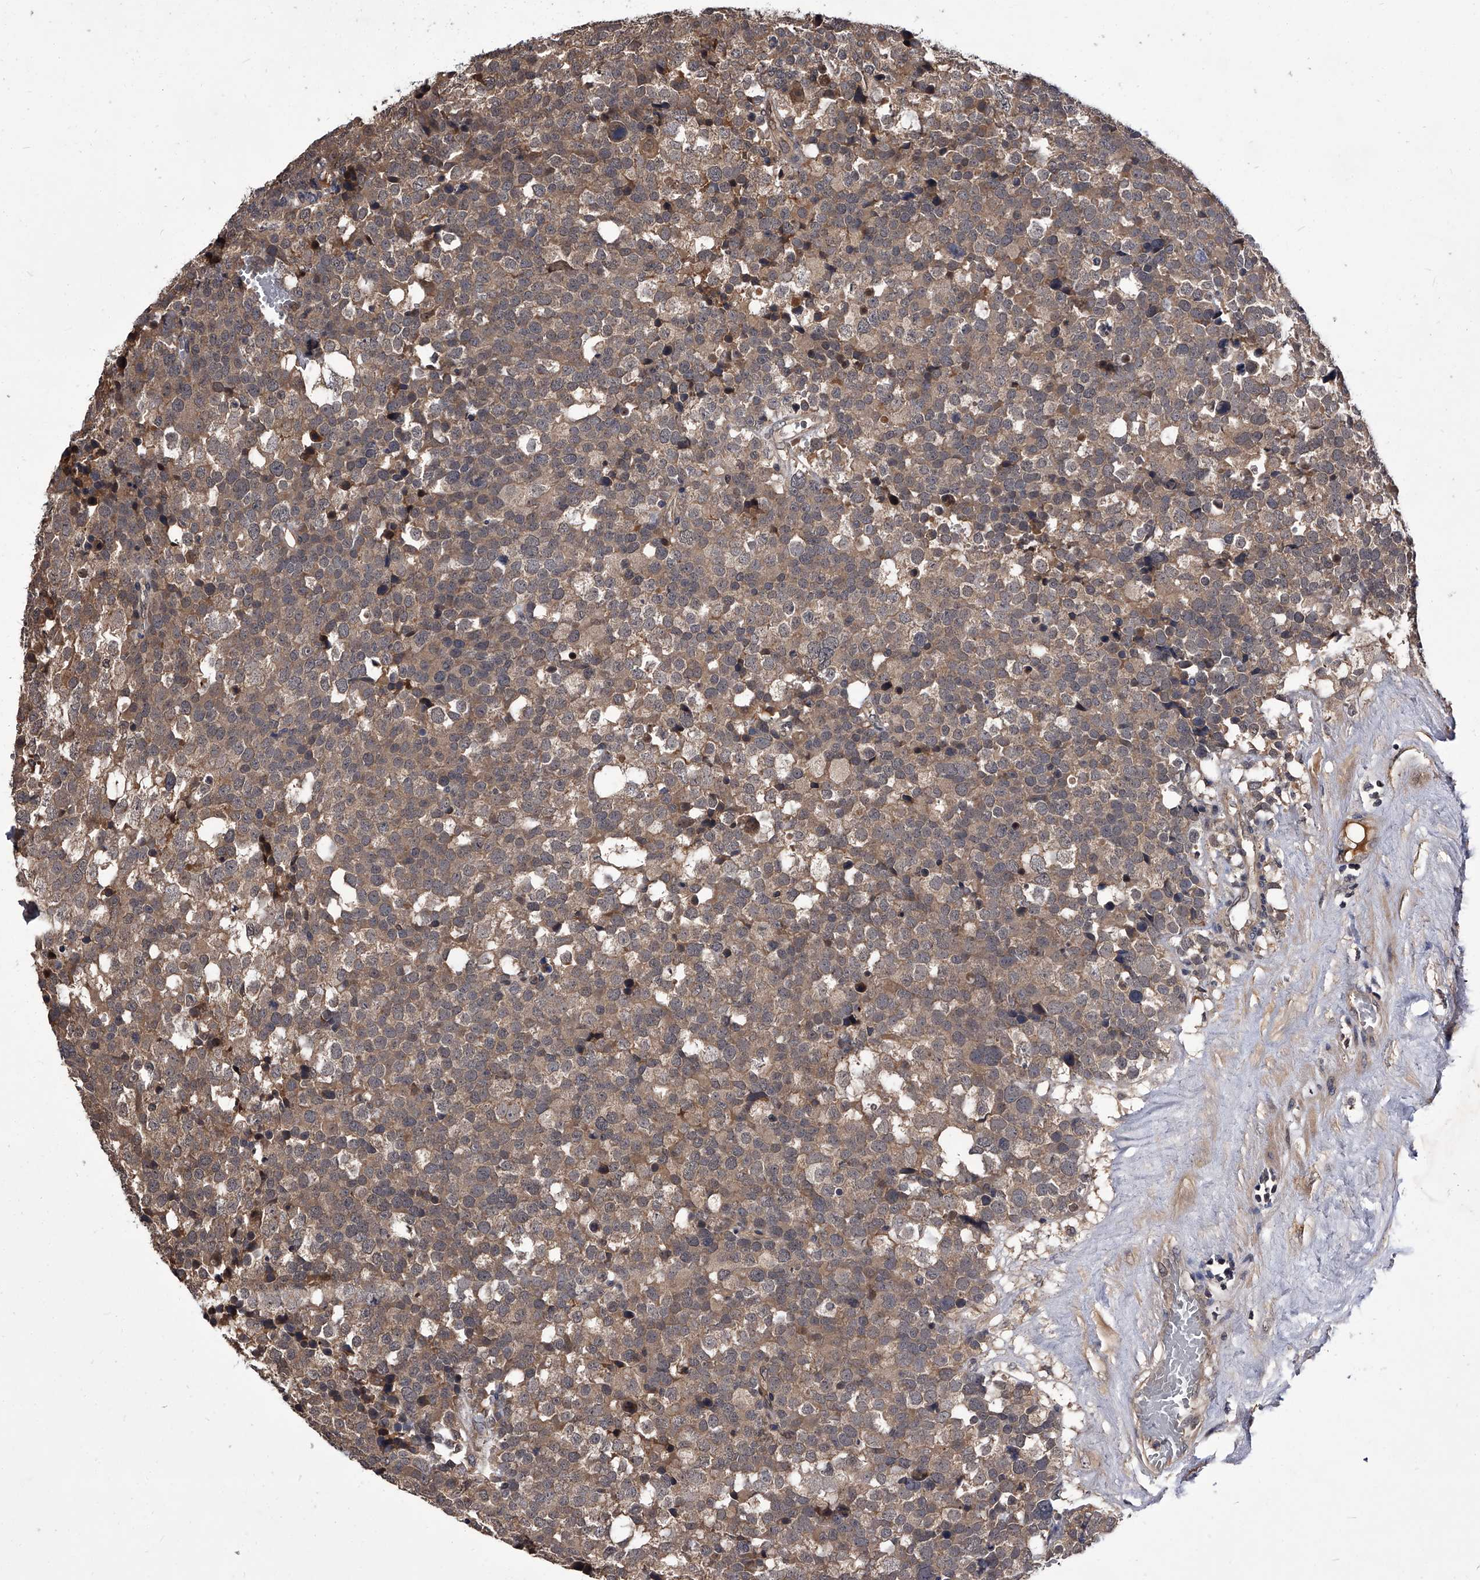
{"staining": {"intensity": "weak", "quantity": ">75%", "location": "cytoplasmic/membranous"}, "tissue": "testis cancer", "cell_type": "Tumor cells", "image_type": "cancer", "snomed": [{"axis": "morphology", "description": "Seminoma, NOS"}, {"axis": "topography", "description": "Testis"}], "caption": "Immunohistochemical staining of human seminoma (testis) reveals low levels of weak cytoplasmic/membranous expression in approximately >75% of tumor cells.", "gene": "SLC18B1", "patient": {"sex": "male", "age": 71}}